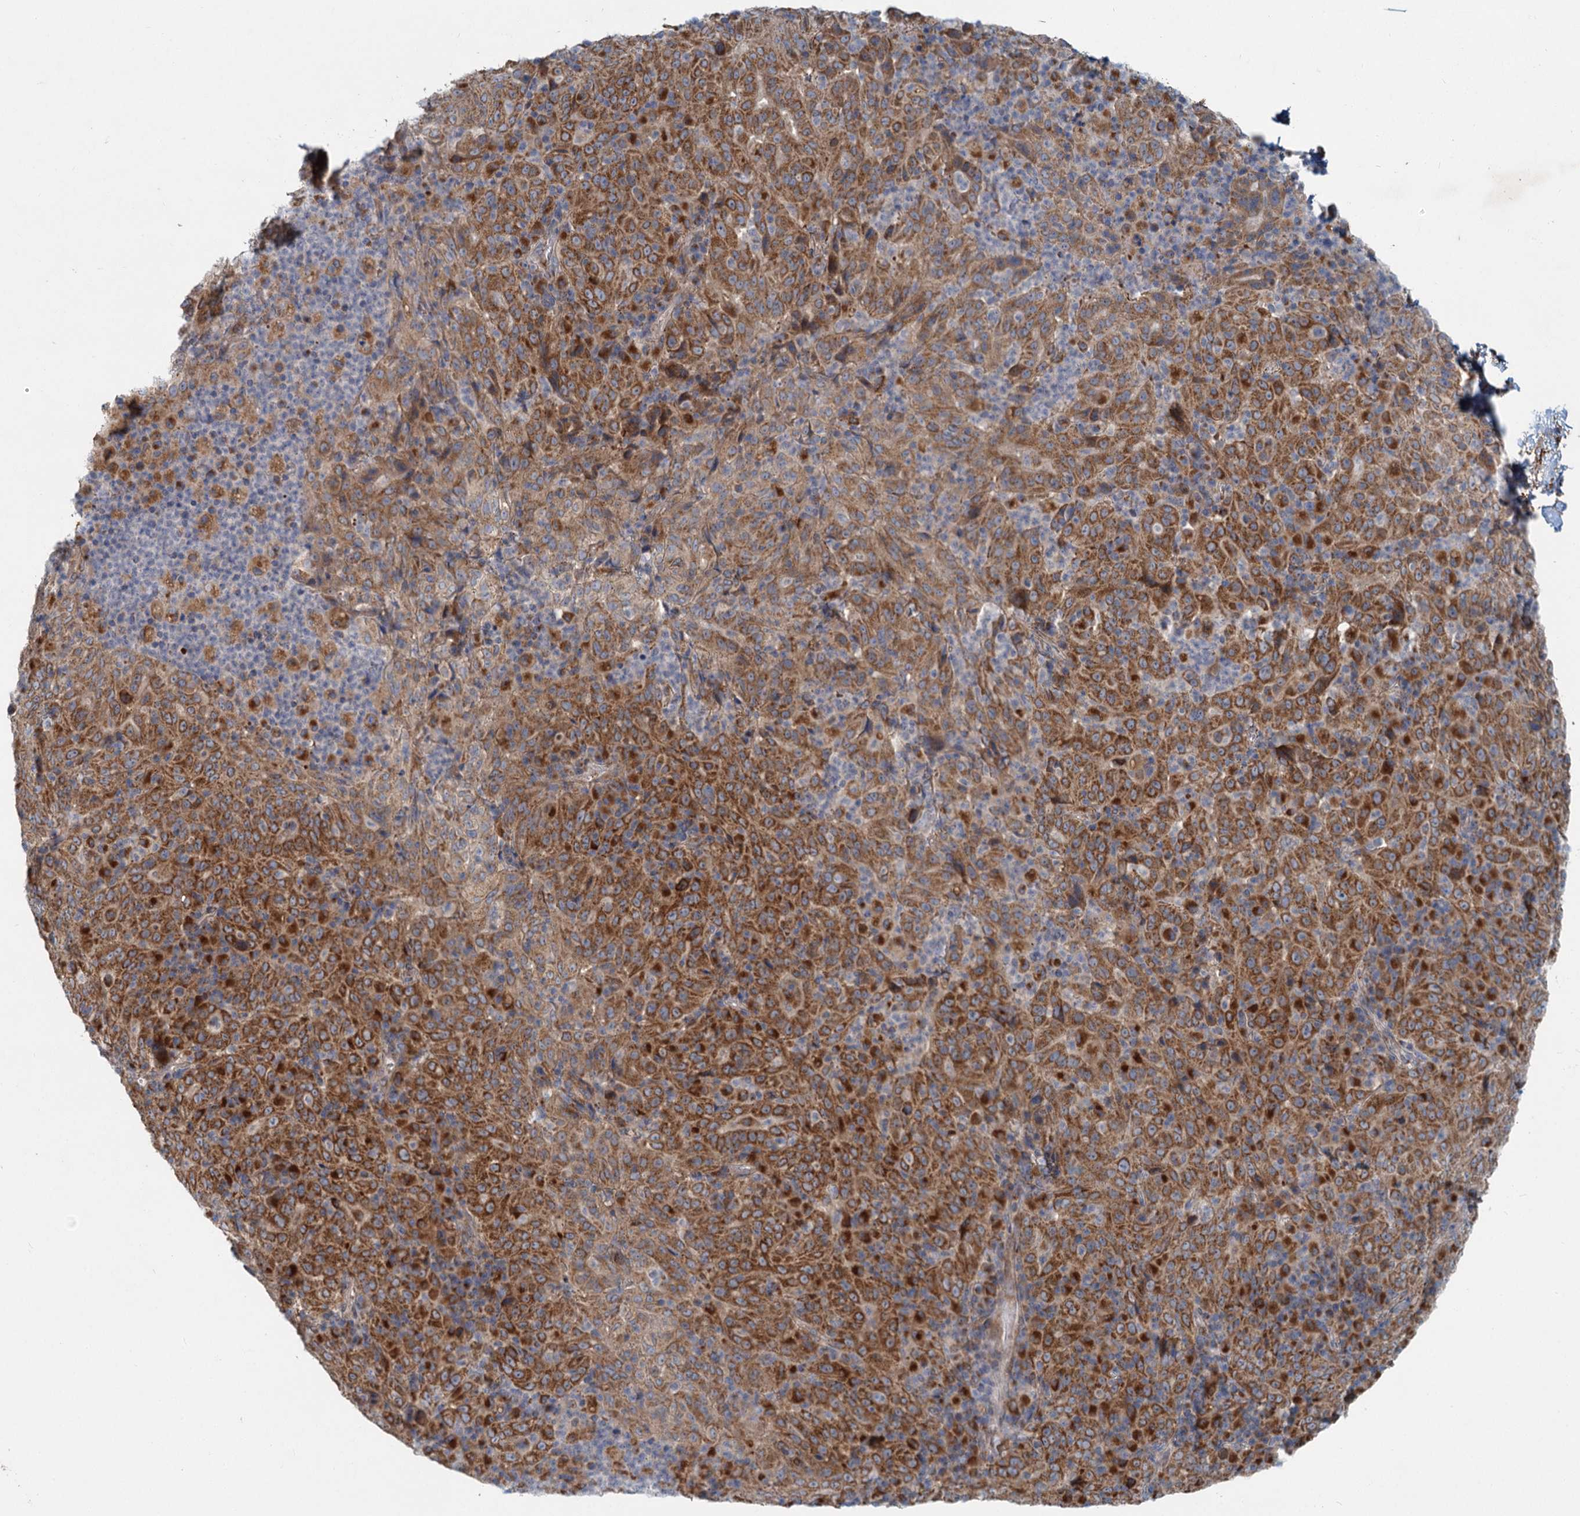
{"staining": {"intensity": "strong", "quantity": ">75%", "location": "cytoplasmic/membranous"}, "tissue": "pancreatic cancer", "cell_type": "Tumor cells", "image_type": "cancer", "snomed": [{"axis": "morphology", "description": "Adenocarcinoma, NOS"}, {"axis": "topography", "description": "Pancreas"}], "caption": "Tumor cells reveal strong cytoplasmic/membranous staining in about >75% of cells in adenocarcinoma (pancreatic).", "gene": "ADCY2", "patient": {"sex": "male", "age": 63}}